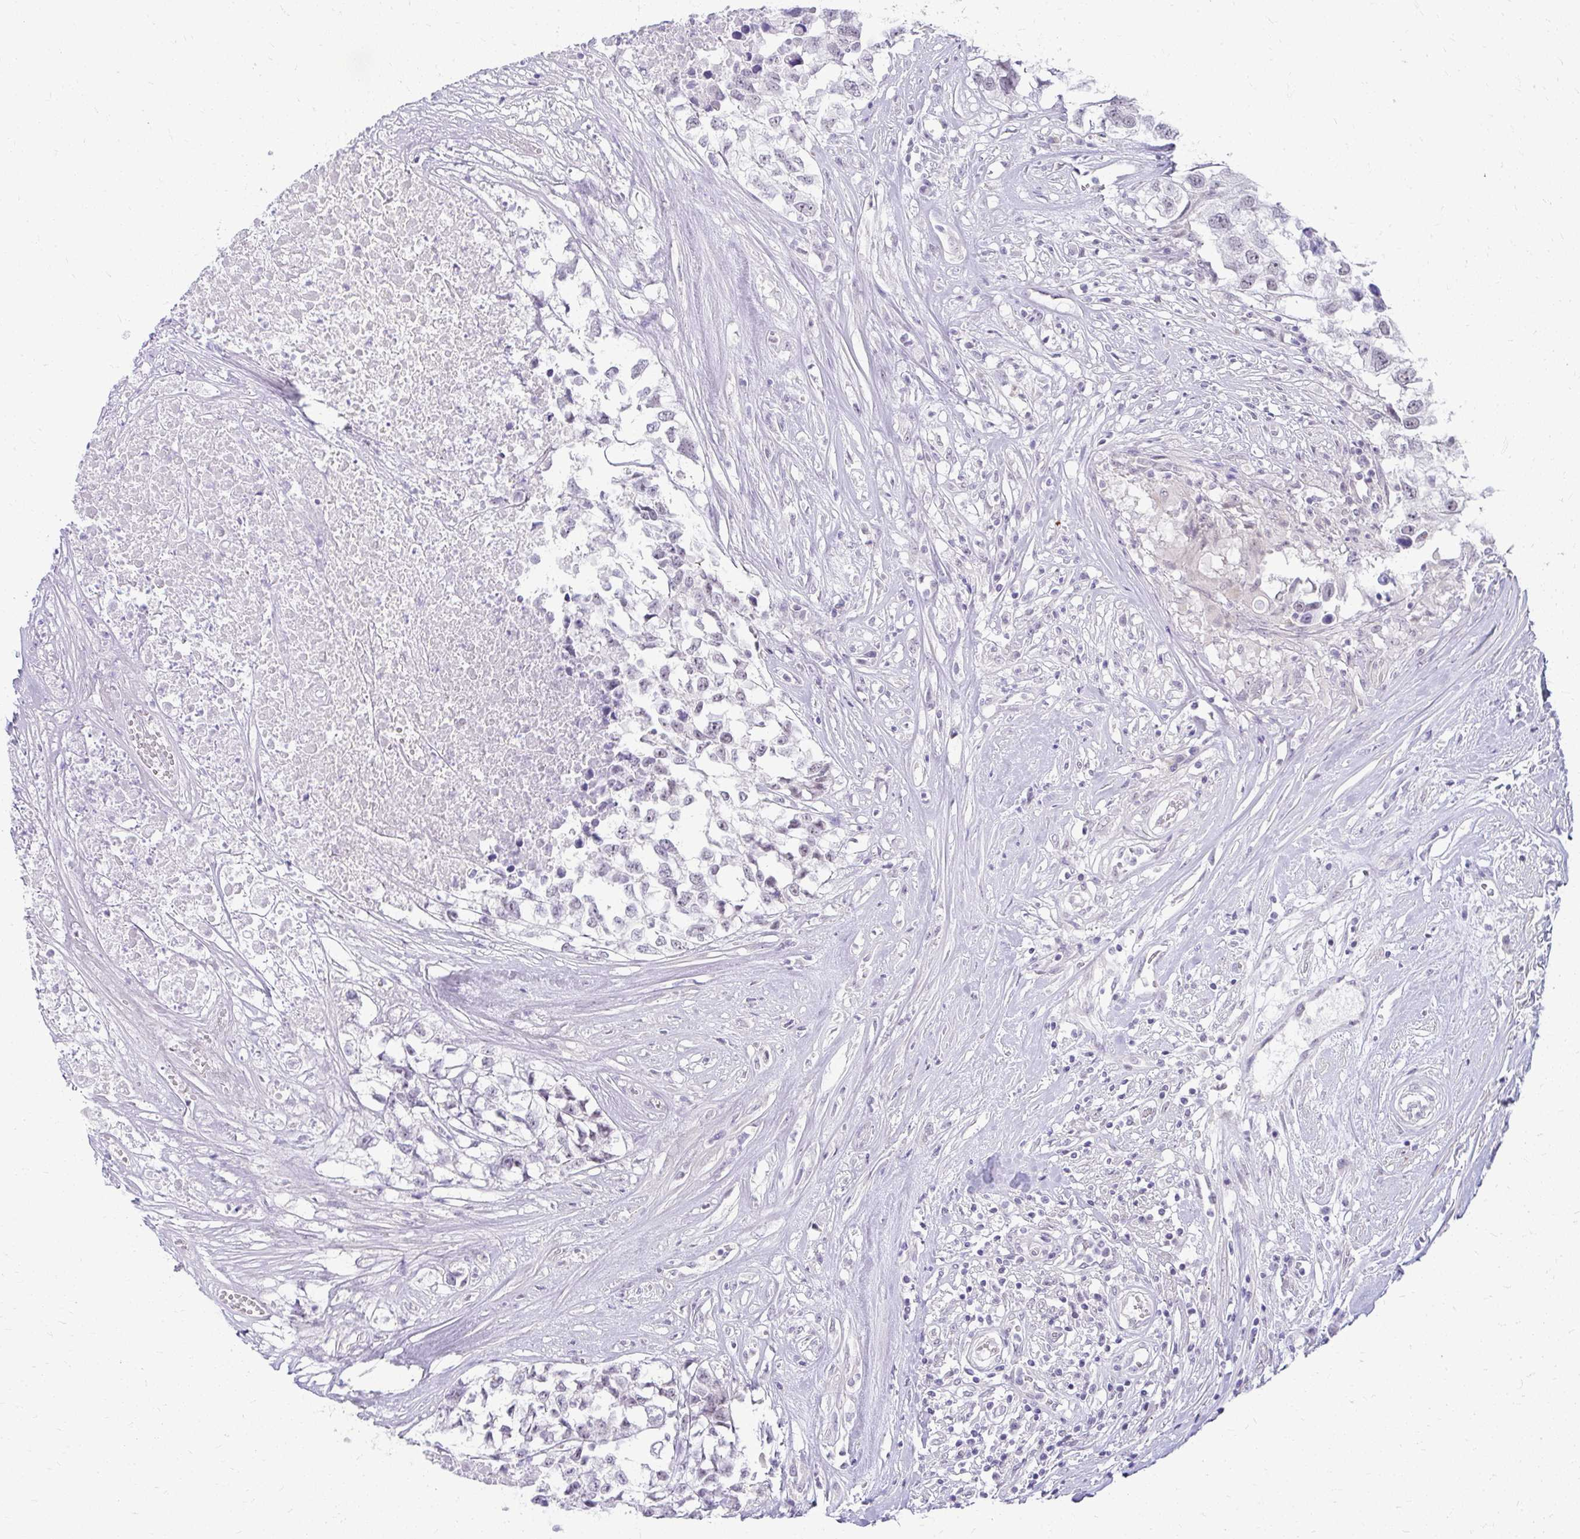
{"staining": {"intensity": "negative", "quantity": "none", "location": "none"}, "tissue": "testis cancer", "cell_type": "Tumor cells", "image_type": "cancer", "snomed": [{"axis": "morphology", "description": "Carcinoma, Embryonal, NOS"}, {"axis": "topography", "description": "Testis"}], "caption": "Tumor cells show no significant expression in testis cancer (embryonal carcinoma).", "gene": "TEX33", "patient": {"sex": "male", "age": 83}}